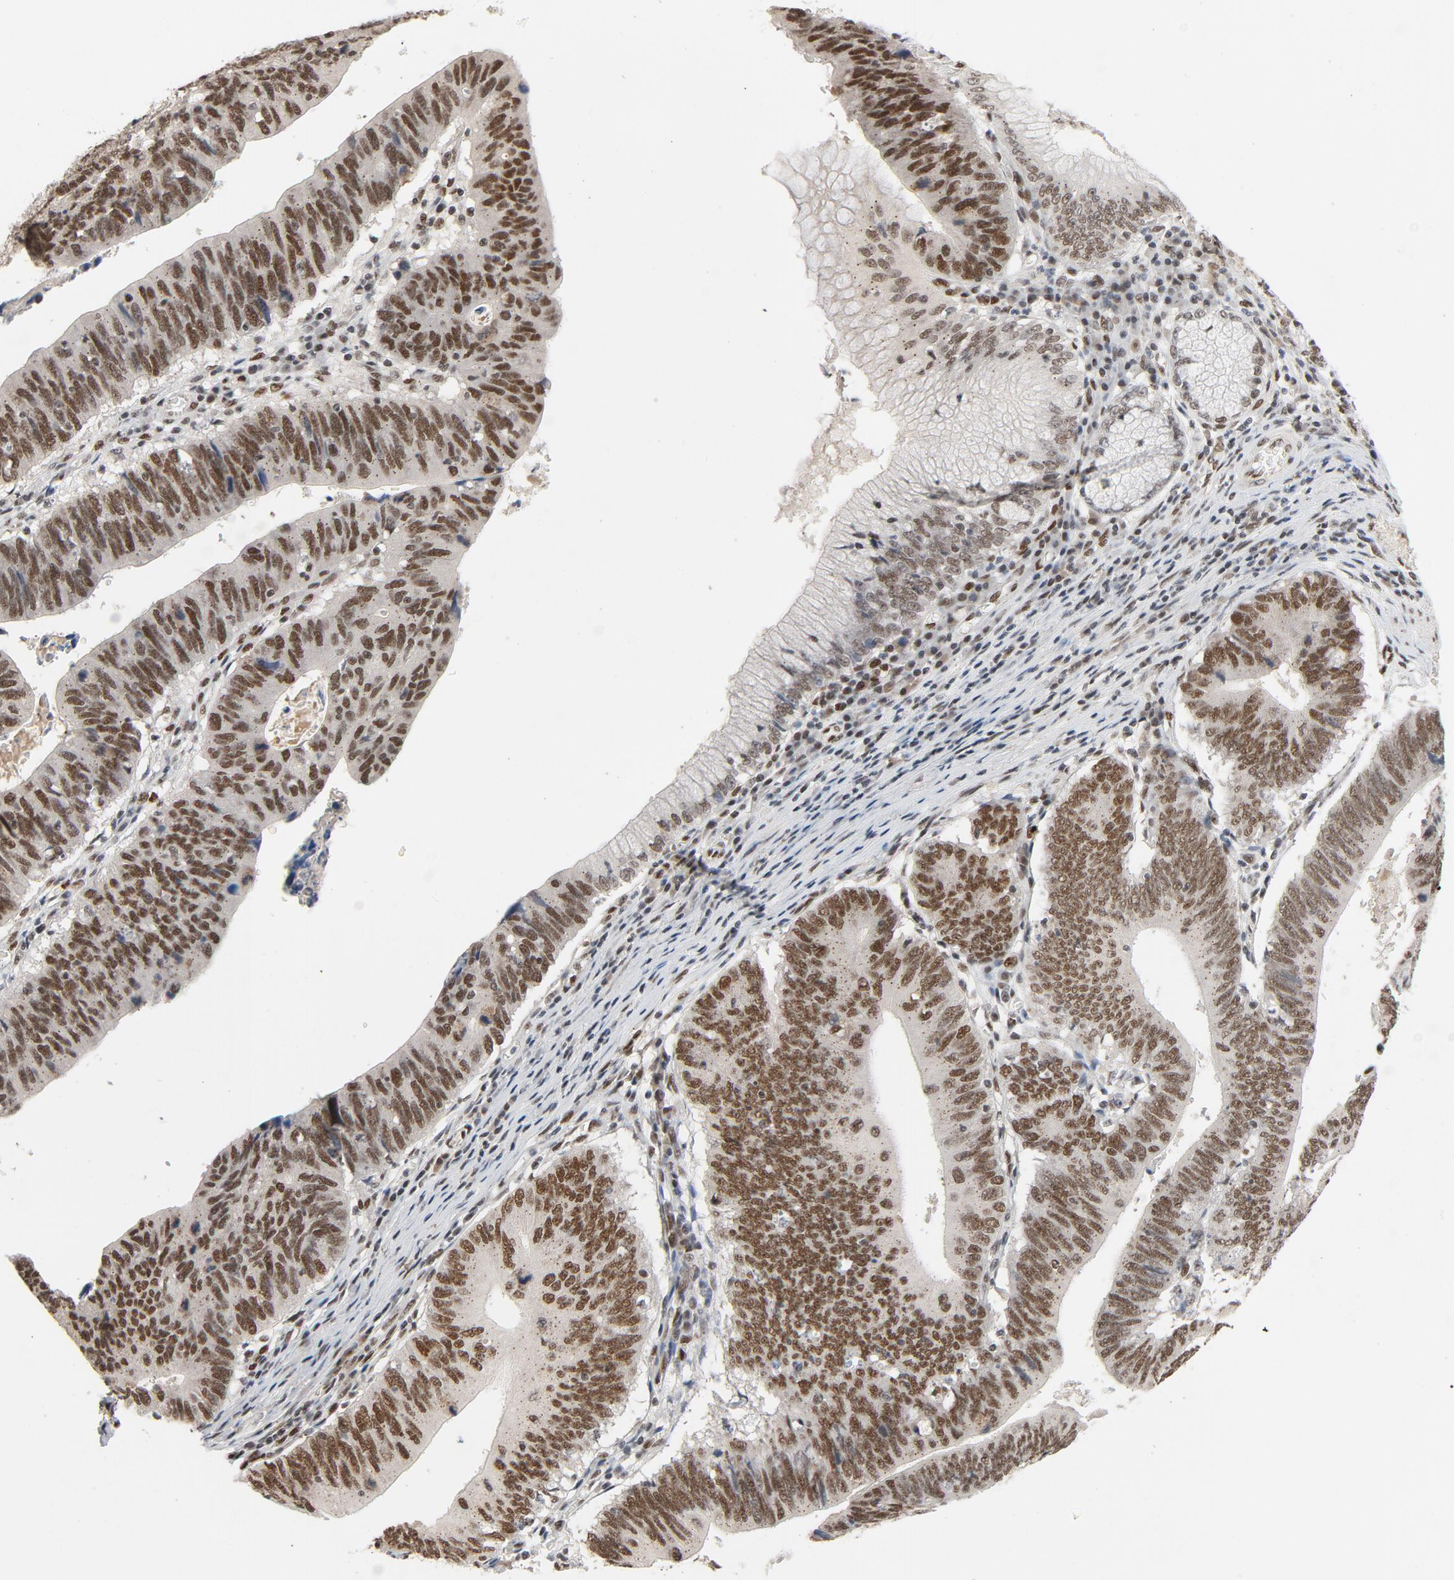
{"staining": {"intensity": "strong", "quantity": ">75%", "location": "nuclear"}, "tissue": "stomach cancer", "cell_type": "Tumor cells", "image_type": "cancer", "snomed": [{"axis": "morphology", "description": "Adenocarcinoma, NOS"}, {"axis": "topography", "description": "Stomach"}], "caption": "Immunohistochemical staining of human stomach cancer exhibits high levels of strong nuclear staining in approximately >75% of tumor cells. (IHC, brightfield microscopy, high magnification).", "gene": "SMARCD1", "patient": {"sex": "male", "age": 59}}